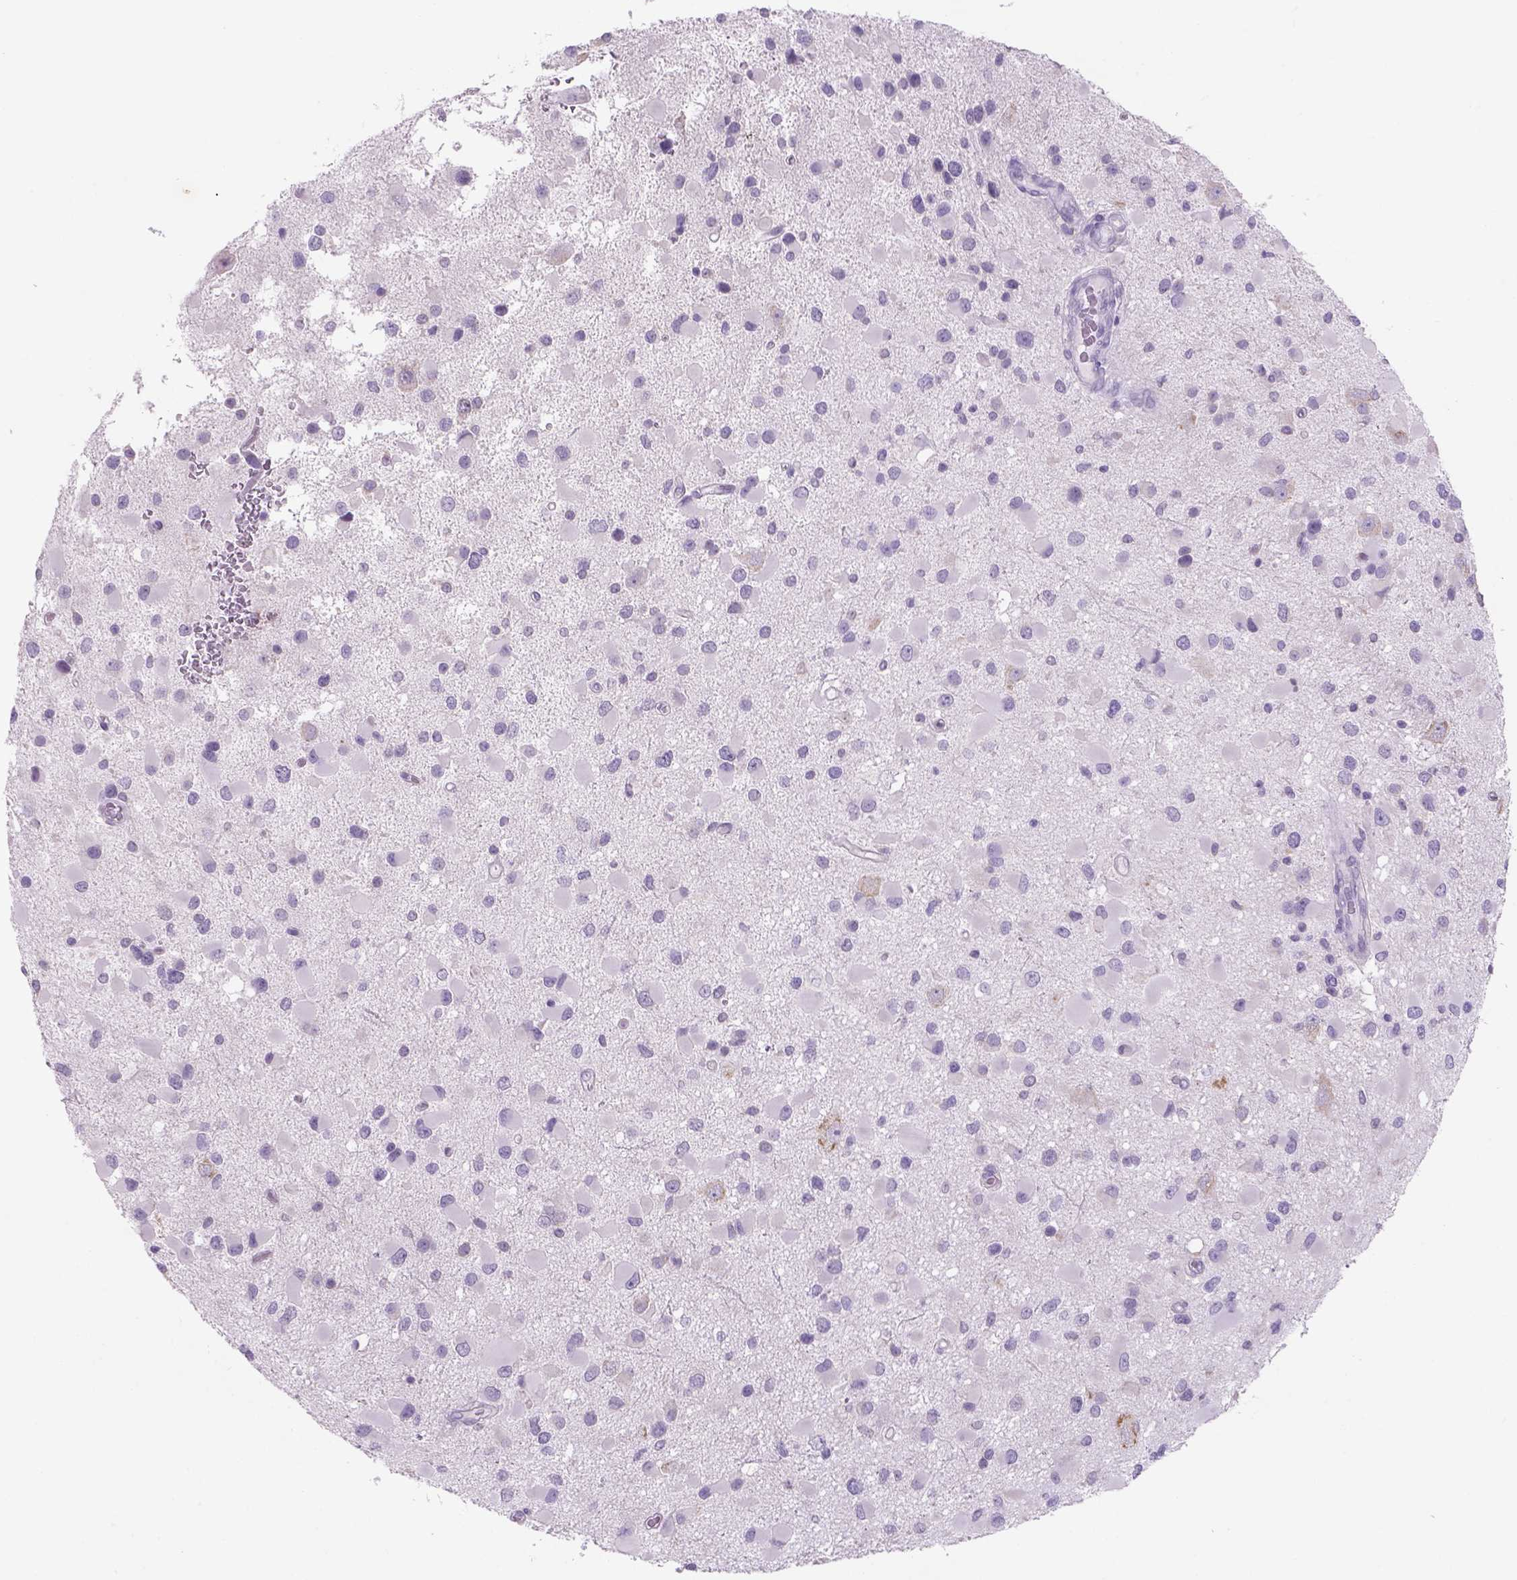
{"staining": {"intensity": "negative", "quantity": "none", "location": "none"}, "tissue": "glioma", "cell_type": "Tumor cells", "image_type": "cancer", "snomed": [{"axis": "morphology", "description": "Glioma, malignant, Low grade"}, {"axis": "topography", "description": "Brain"}], "caption": "This is an immunohistochemistry photomicrograph of human glioma. There is no positivity in tumor cells.", "gene": "NAALAD2", "patient": {"sex": "female", "age": 32}}